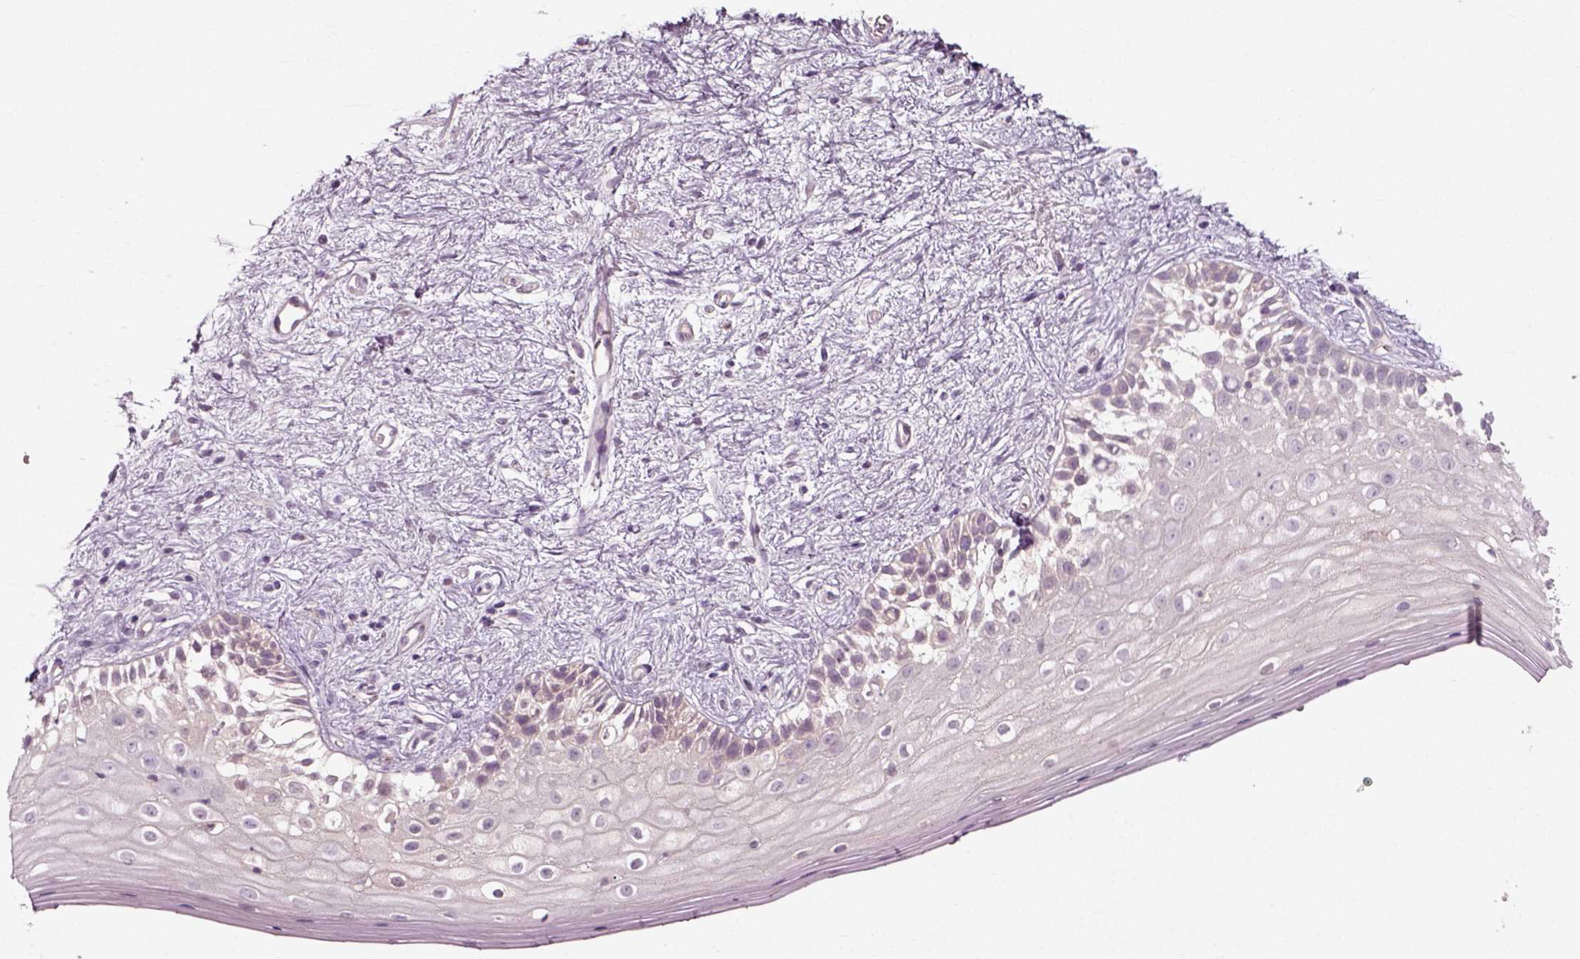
{"staining": {"intensity": "negative", "quantity": "none", "location": "none"}, "tissue": "vagina", "cell_type": "Squamous epithelial cells", "image_type": "normal", "snomed": [{"axis": "morphology", "description": "Normal tissue, NOS"}, {"axis": "topography", "description": "Vagina"}], "caption": "Immunohistochemistry (IHC) micrograph of unremarkable vagina: vagina stained with DAB (3,3'-diaminobenzidine) reveals no significant protein expression in squamous epithelial cells.", "gene": "RND2", "patient": {"sex": "female", "age": 47}}